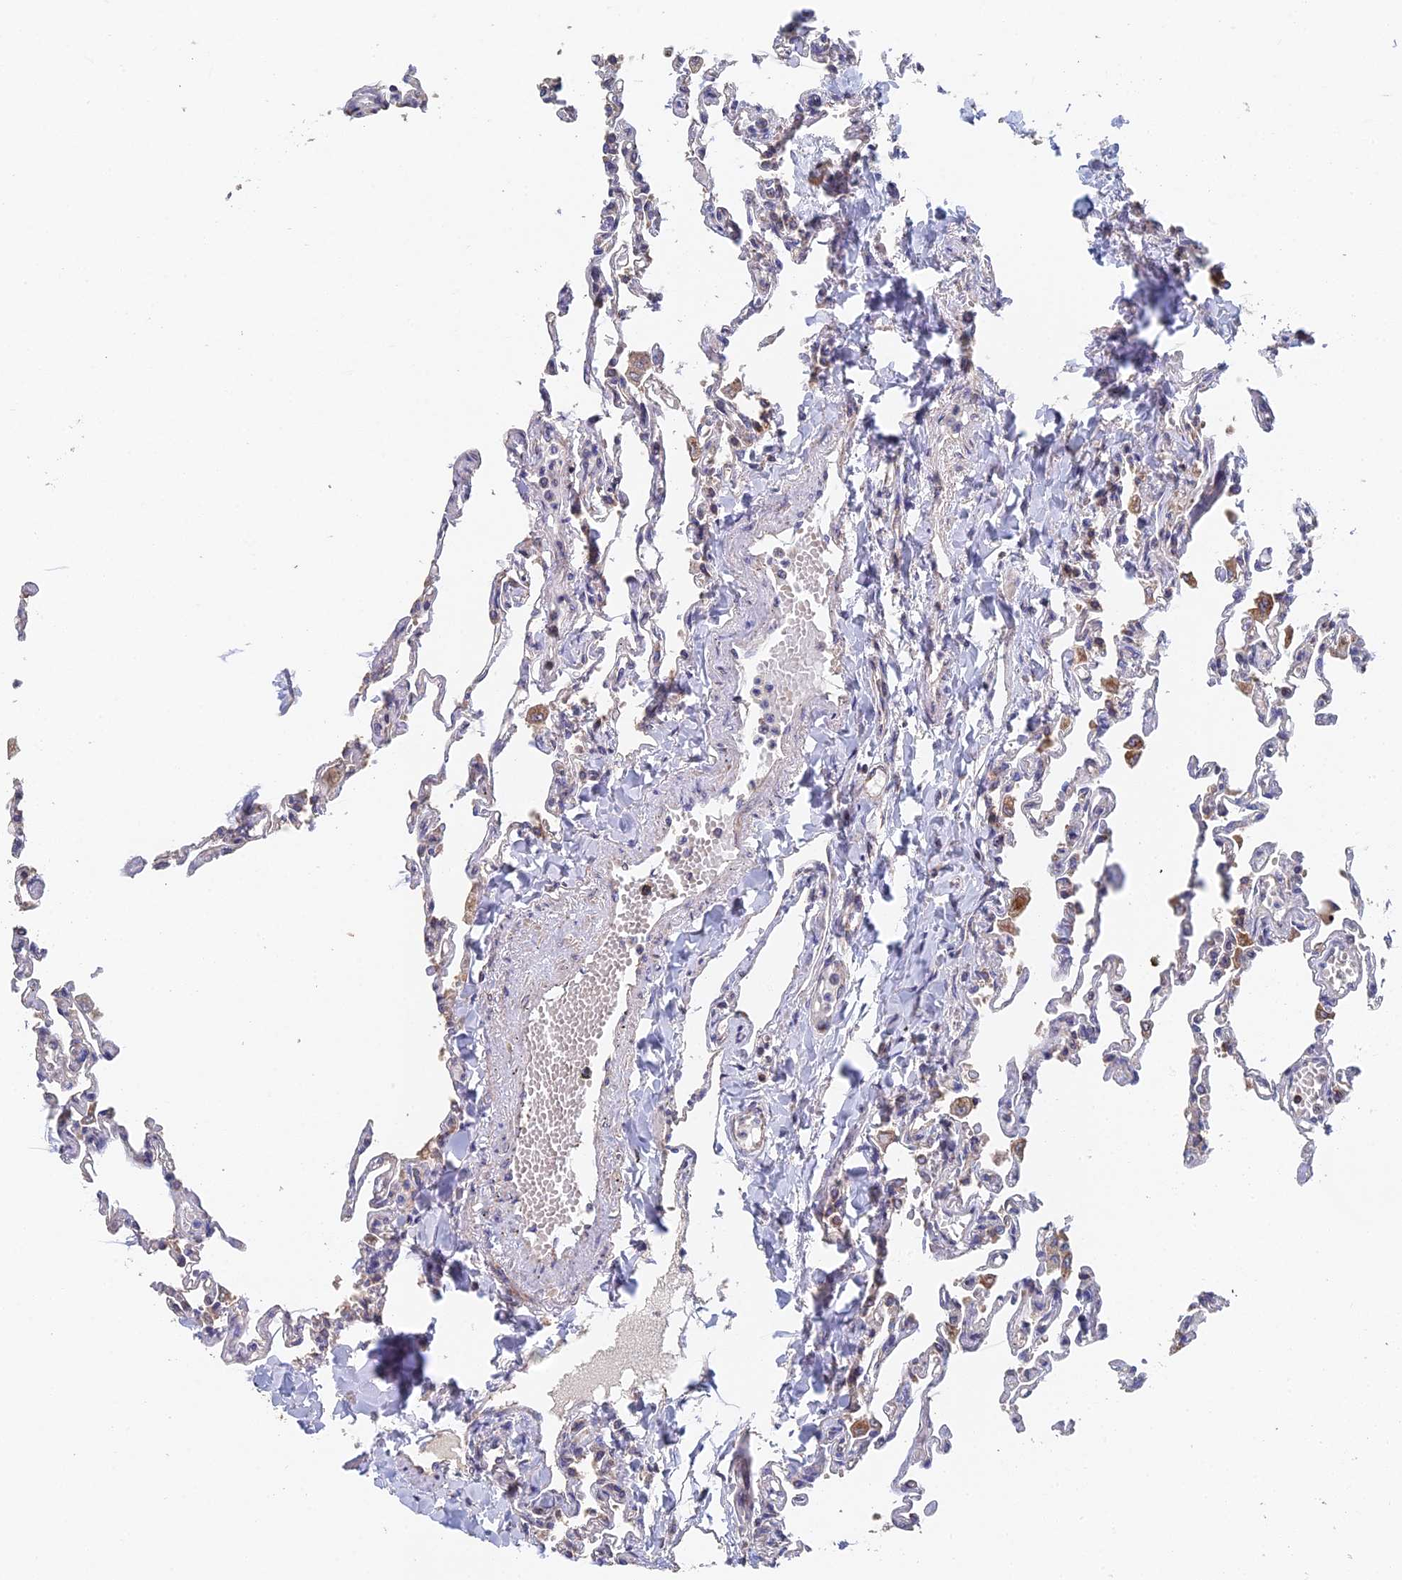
{"staining": {"intensity": "negative", "quantity": "none", "location": "none"}, "tissue": "lung", "cell_type": "Alveolar cells", "image_type": "normal", "snomed": [{"axis": "morphology", "description": "Normal tissue, NOS"}, {"axis": "topography", "description": "Lung"}], "caption": "IHC micrograph of benign lung: lung stained with DAB (3,3'-diaminobenzidine) reveals no significant protein expression in alveolar cells. (Stains: DAB (3,3'-diaminobenzidine) immunohistochemistry with hematoxylin counter stain, Microscopy: brightfield microscopy at high magnification).", "gene": "ECSIT", "patient": {"sex": "male", "age": 21}}